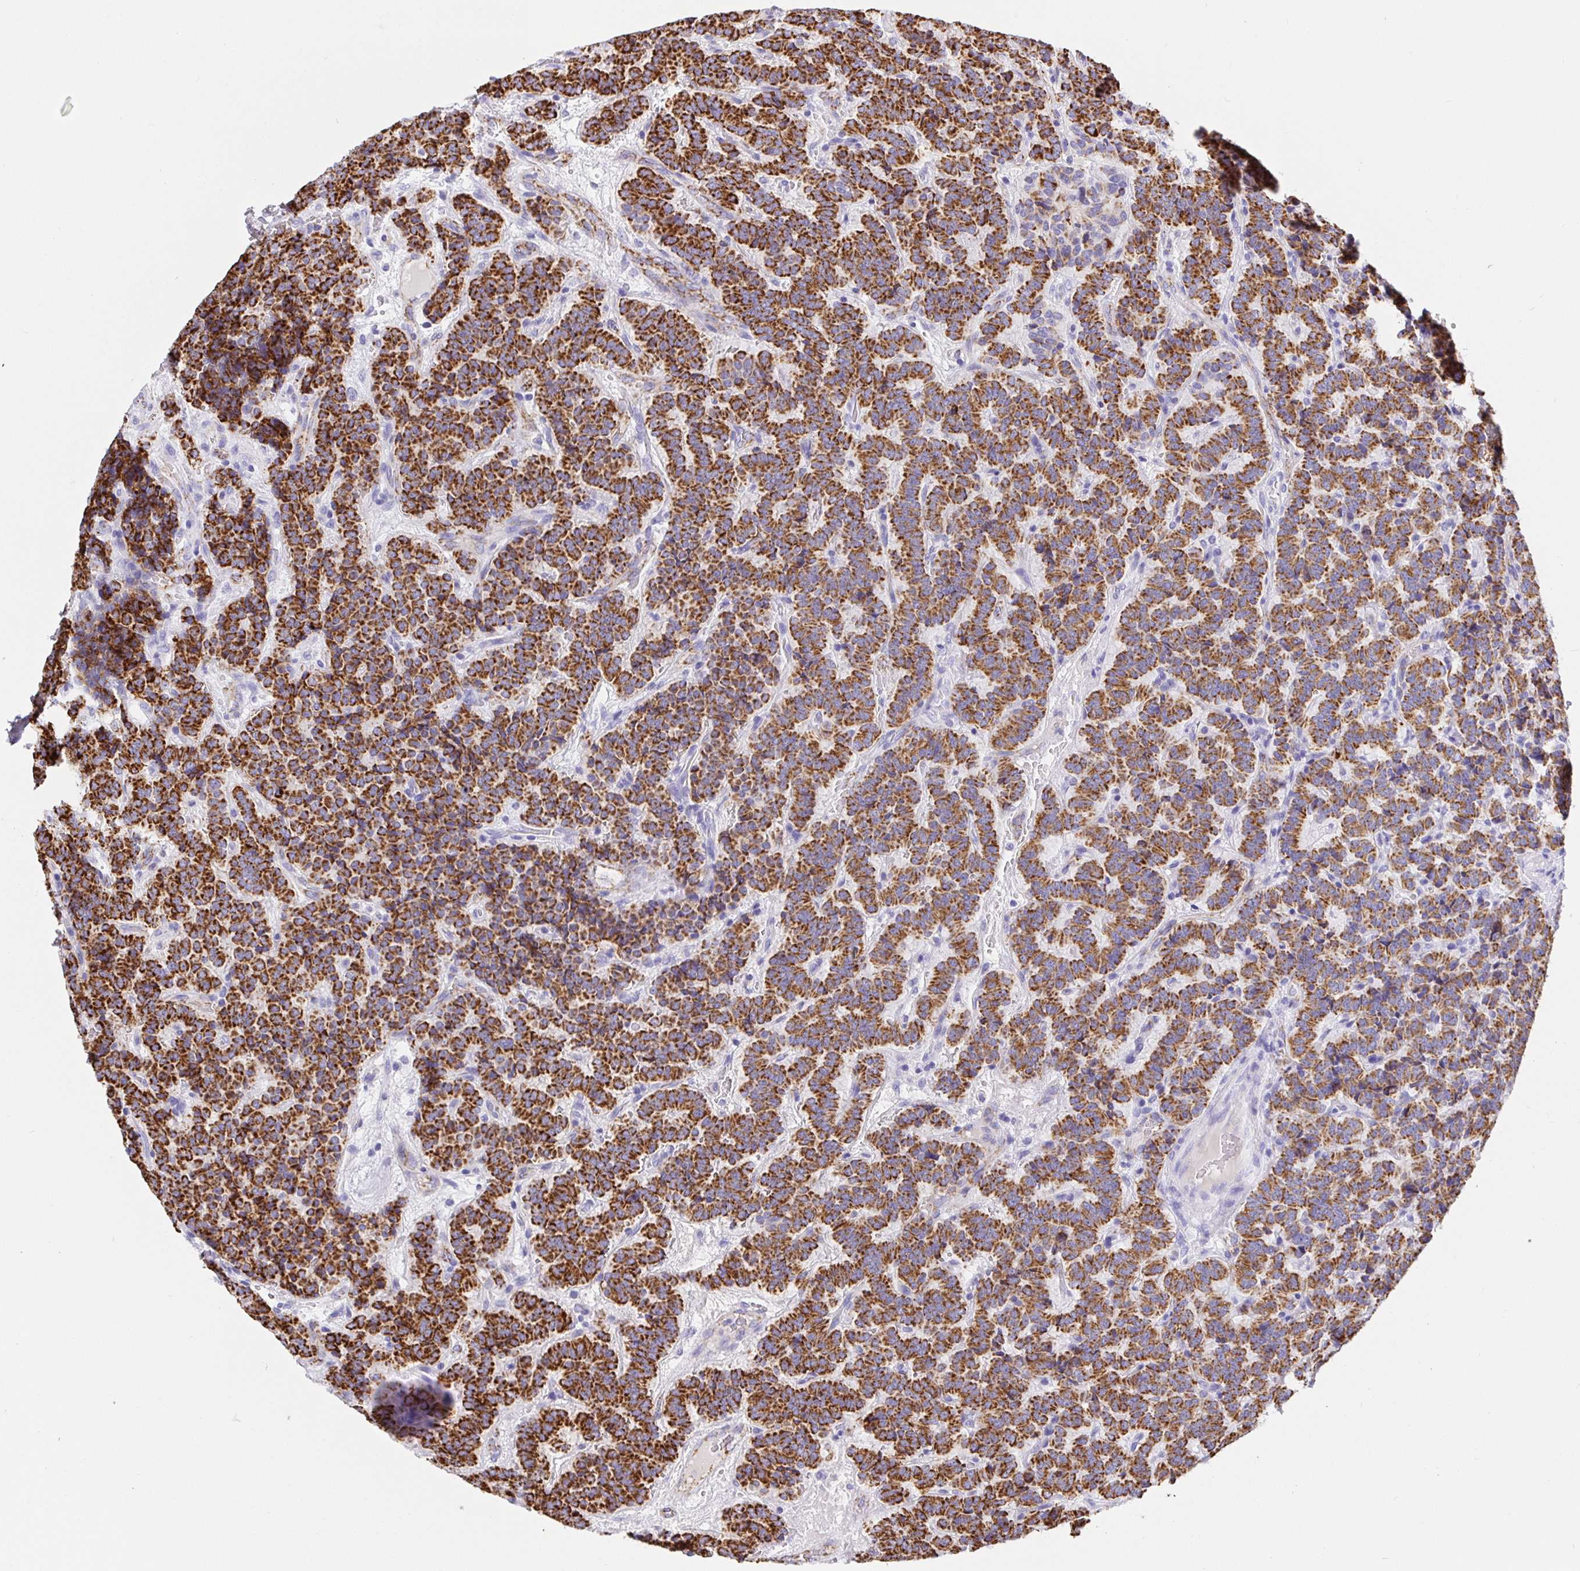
{"staining": {"intensity": "strong", "quantity": ">75%", "location": "cytoplasmic/membranous"}, "tissue": "carcinoid", "cell_type": "Tumor cells", "image_type": "cancer", "snomed": [{"axis": "morphology", "description": "Carcinoid, malignant, NOS"}, {"axis": "topography", "description": "Pancreas"}], "caption": "This is a histology image of immunohistochemistry staining of carcinoid, which shows strong positivity in the cytoplasmic/membranous of tumor cells.", "gene": "MAOA", "patient": {"sex": "male", "age": 36}}